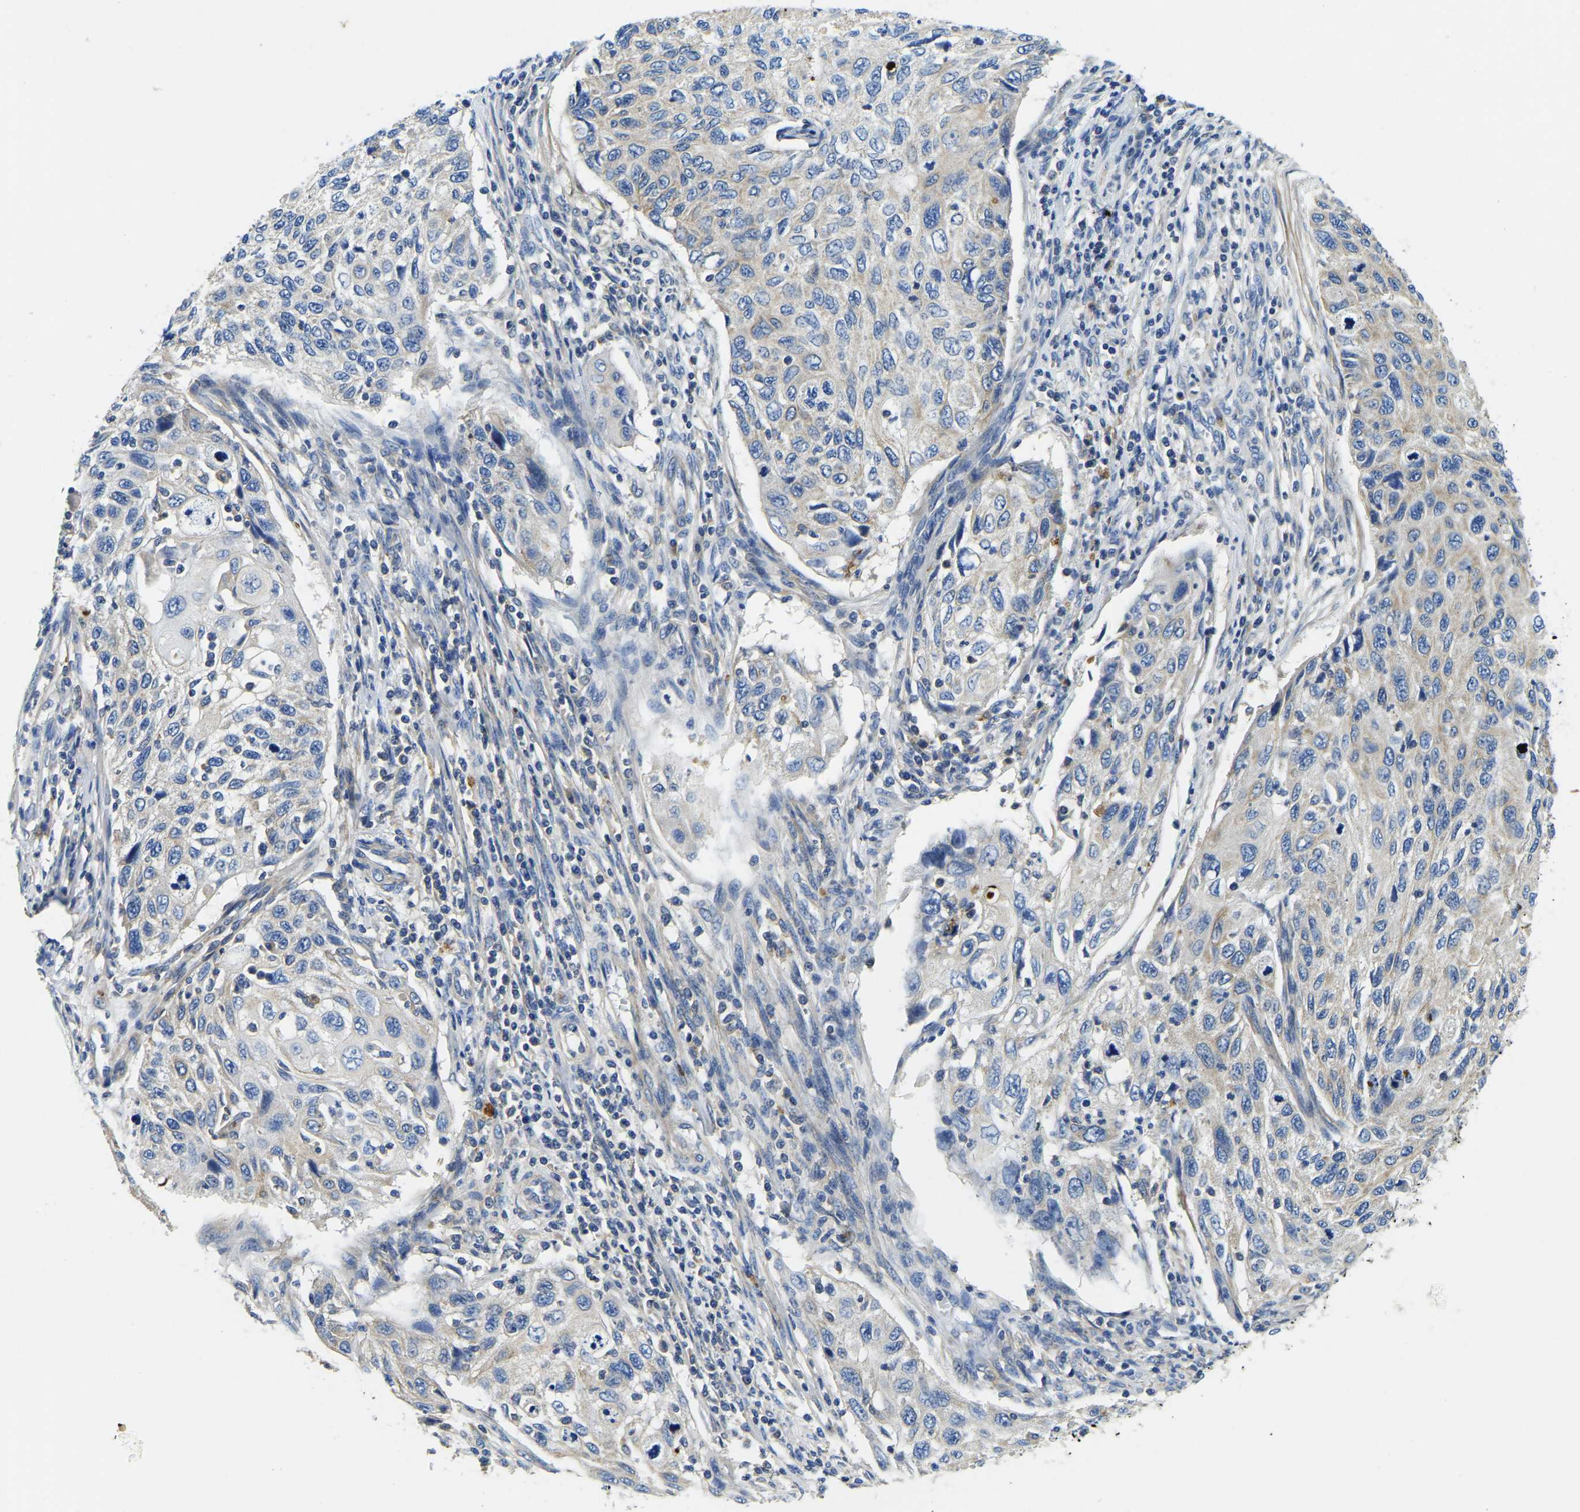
{"staining": {"intensity": "negative", "quantity": "none", "location": "none"}, "tissue": "cervical cancer", "cell_type": "Tumor cells", "image_type": "cancer", "snomed": [{"axis": "morphology", "description": "Squamous cell carcinoma, NOS"}, {"axis": "topography", "description": "Cervix"}], "caption": "Tumor cells show no significant protein expression in squamous cell carcinoma (cervical).", "gene": "STAT2", "patient": {"sex": "female", "age": 70}}